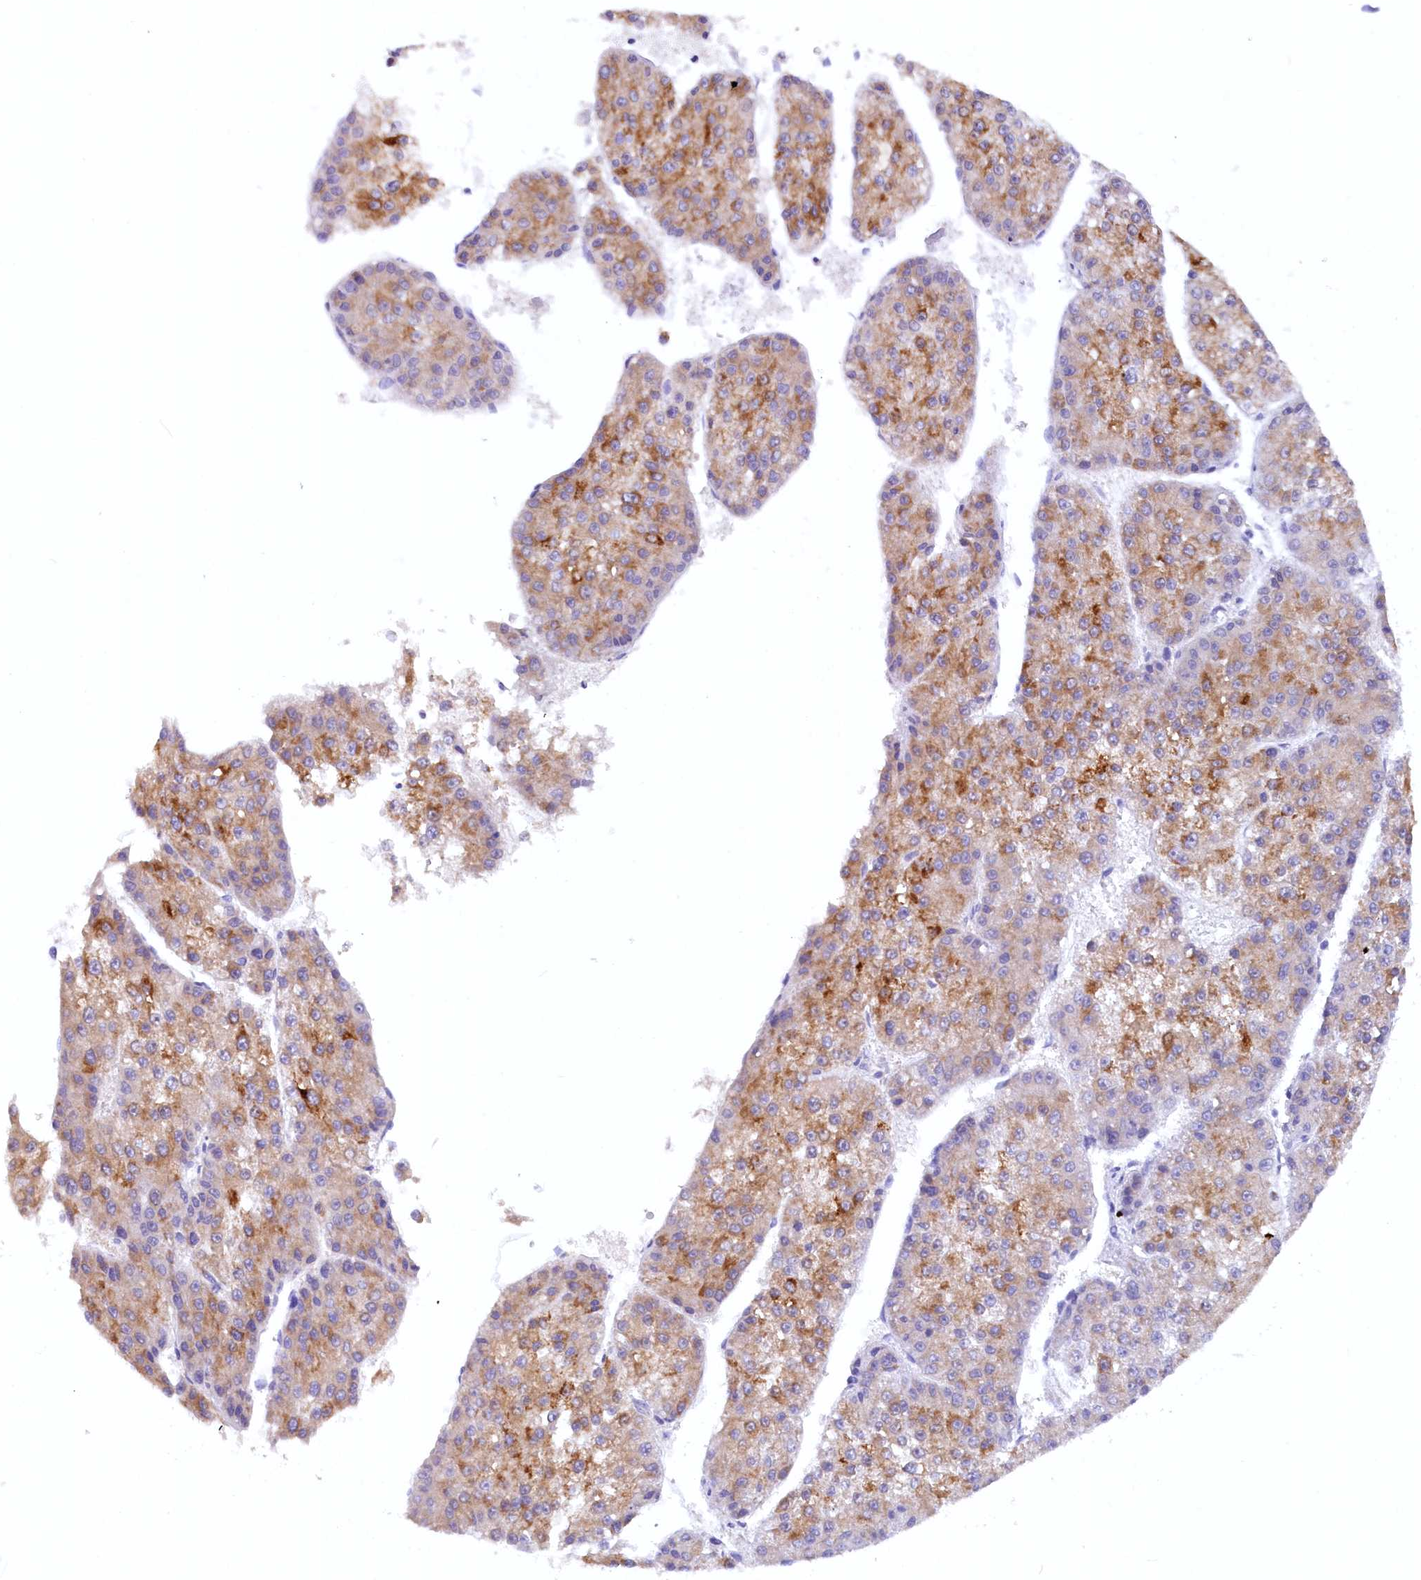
{"staining": {"intensity": "moderate", "quantity": ">75%", "location": "cytoplasmic/membranous"}, "tissue": "liver cancer", "cell_type": "Tumor cells", "image_type": "cancer", "snomed": [{"axis": "morphology", "description": "Carcinoma, Hepatocellular, NOS"}, {"axis": "topography", "description": "Liver"}], "caption": "Protein expression analysis of human liver cancer (hepatocellular carcinoma) reveals moderate cytoplasmic/membranous expression in about >75% of tumor cells.", "gene": "ZSWIM4", "patient": {"sex": "female", "age": 73}}